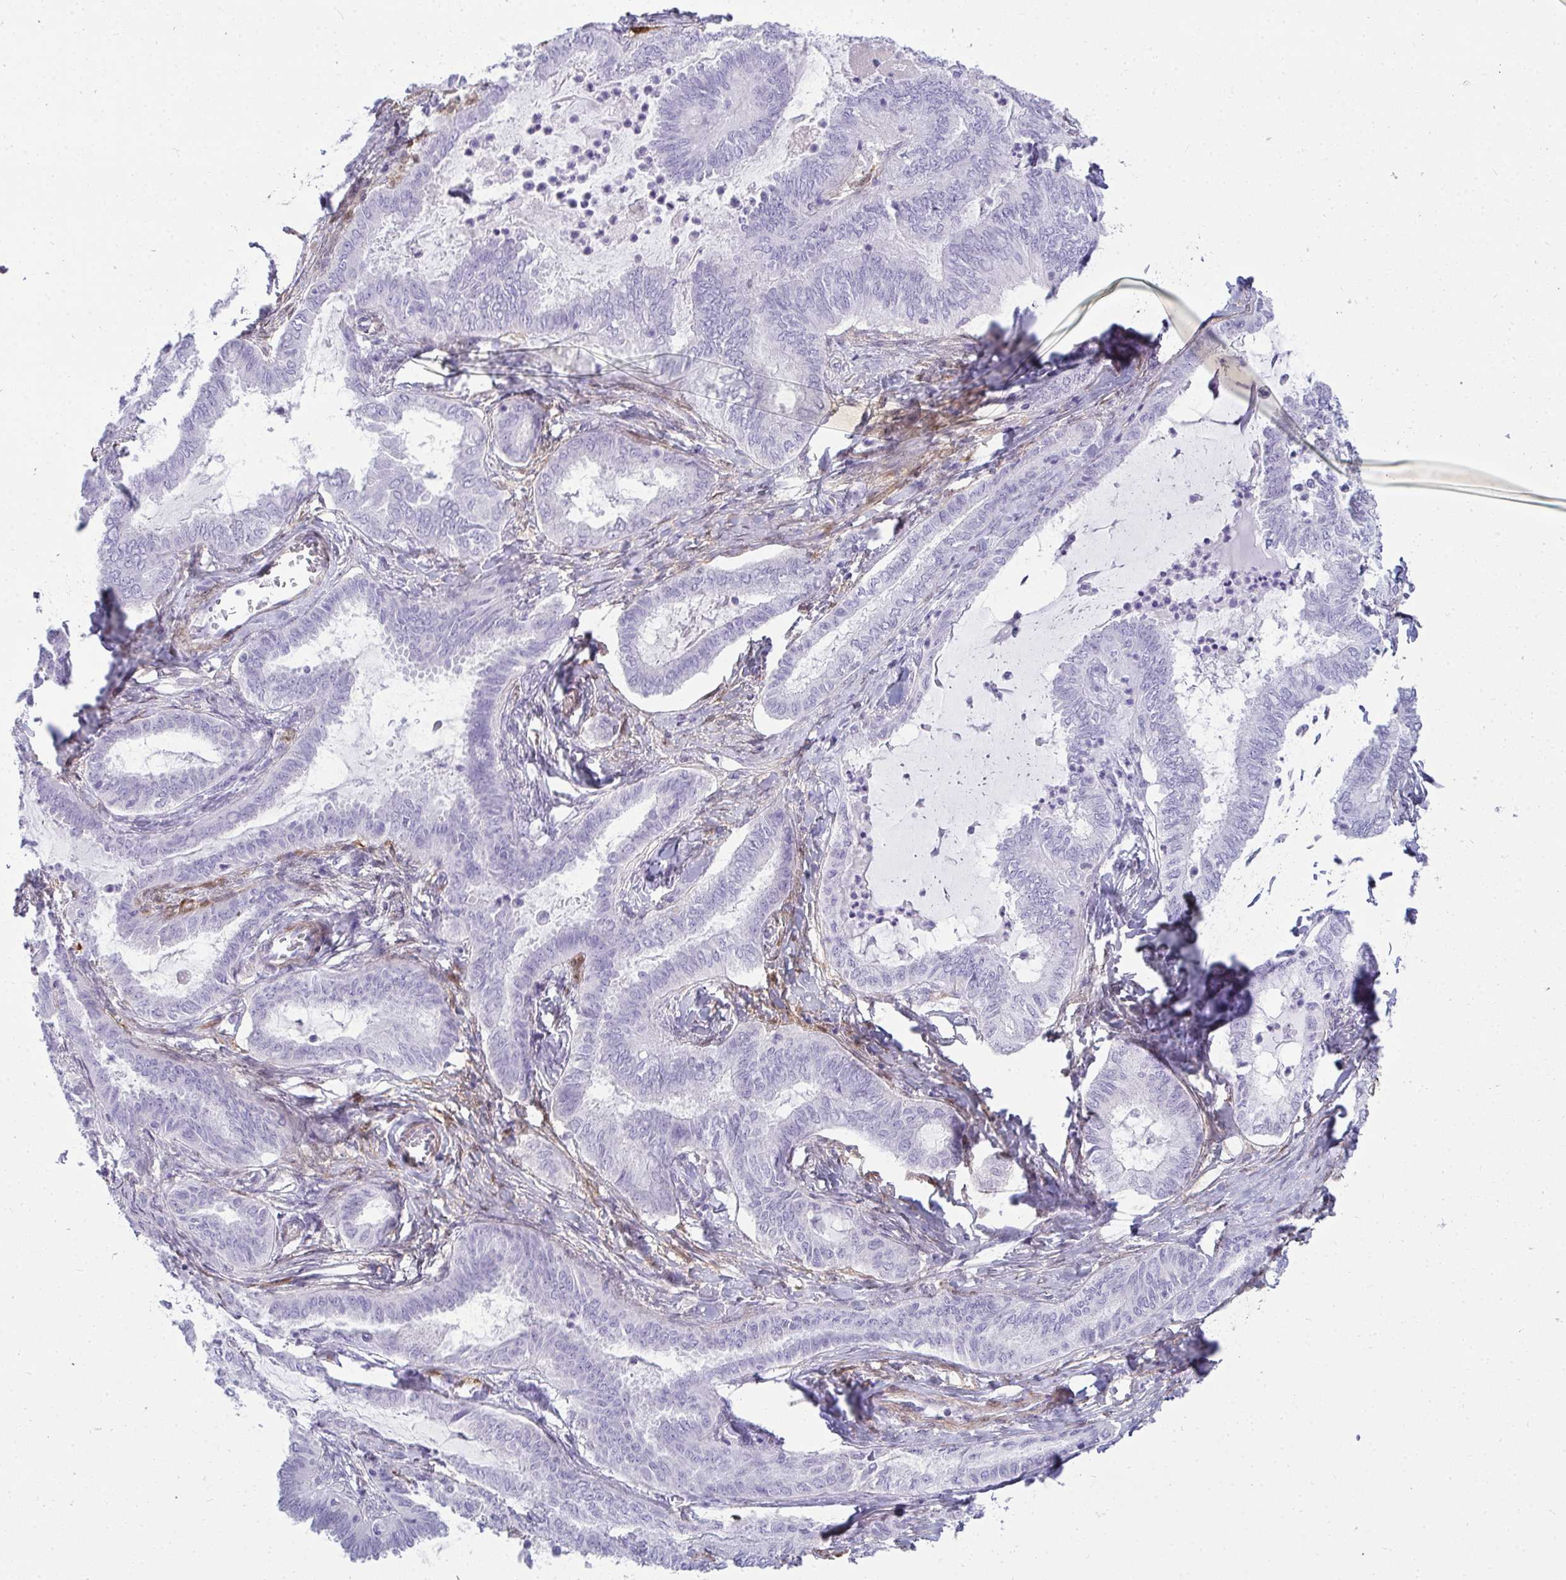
{"staining": {"intensity": "negative", "quantity": "none", "location": "none"}, "tissue": "ovarian cancer", "cell_type": "Tumor cells", "image_type": "cancer", "snomed": [{"axis": "morphology", "description": "Carcinoma, endometroid"}, {"axis": "topography", "description": "Ovary"}], "caption": "DAB (3,3'-diaminobenzidine) immunohistochemical staining of ovarian endometroid carcinoma shows no significant staining in tumor cells.", "gene": "HSPB6", "patient": {"sex": "female", "age": 70}}